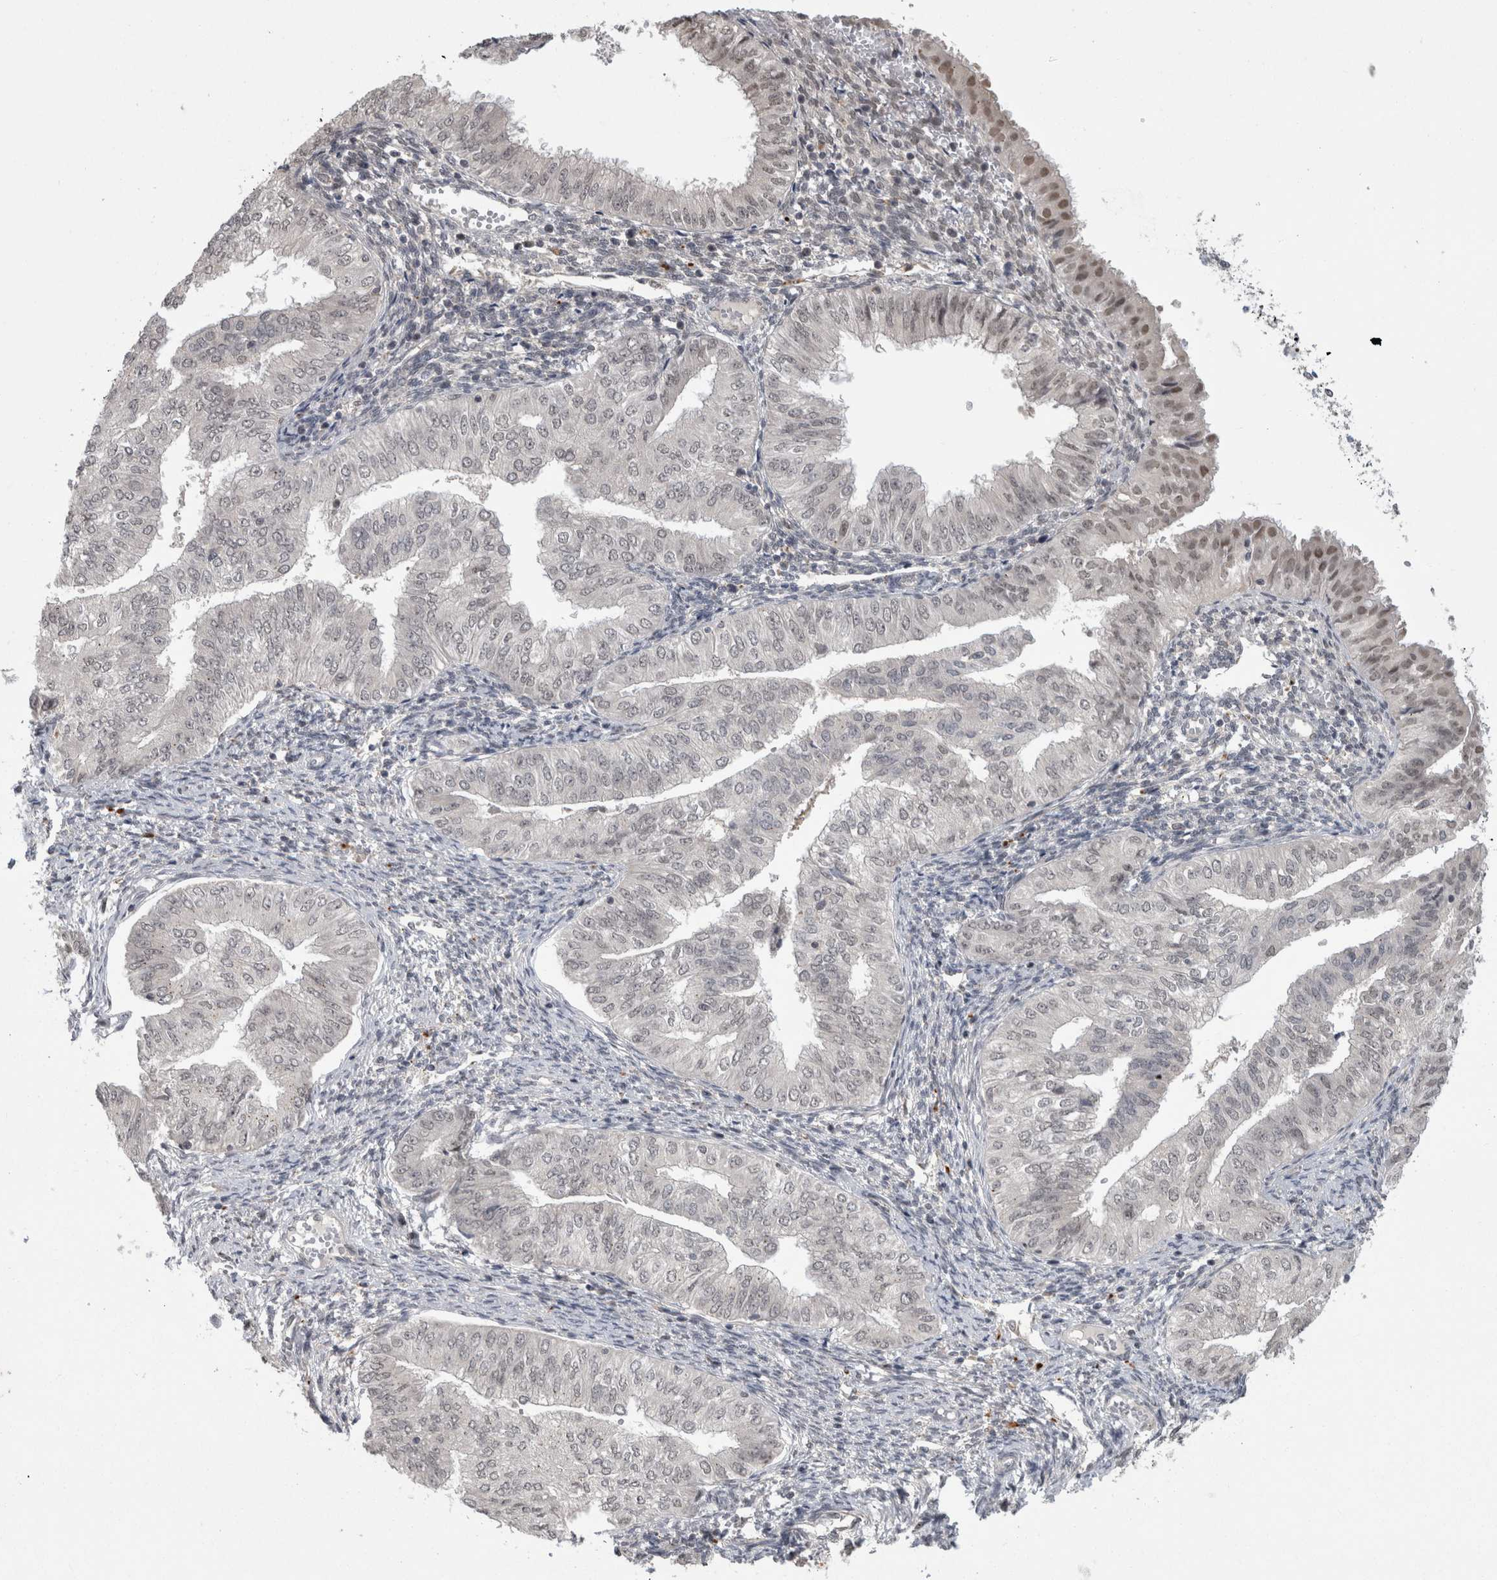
{"staining": {"intensity": "negative", "quantity": "none", "location": "none"}, "tissue": "endometrial cancer", "cell_type": "Tumor cells", "image_type": "cancer", "snomed": [{"axis": "morphology", "description": "Normal tissue, NOS"}, {"axis": "morphology", "description": "Adenocarcinoma, NOS"}, {"axis": "topography", "description": "Endometrium"}], "caption": "Immunohistochemical staining of human endometrial adenocarcinoma exhibits no significant positivity in tumor cells.", "gene": "MTBP", "patient": {"sex": "female", "age": 53}}